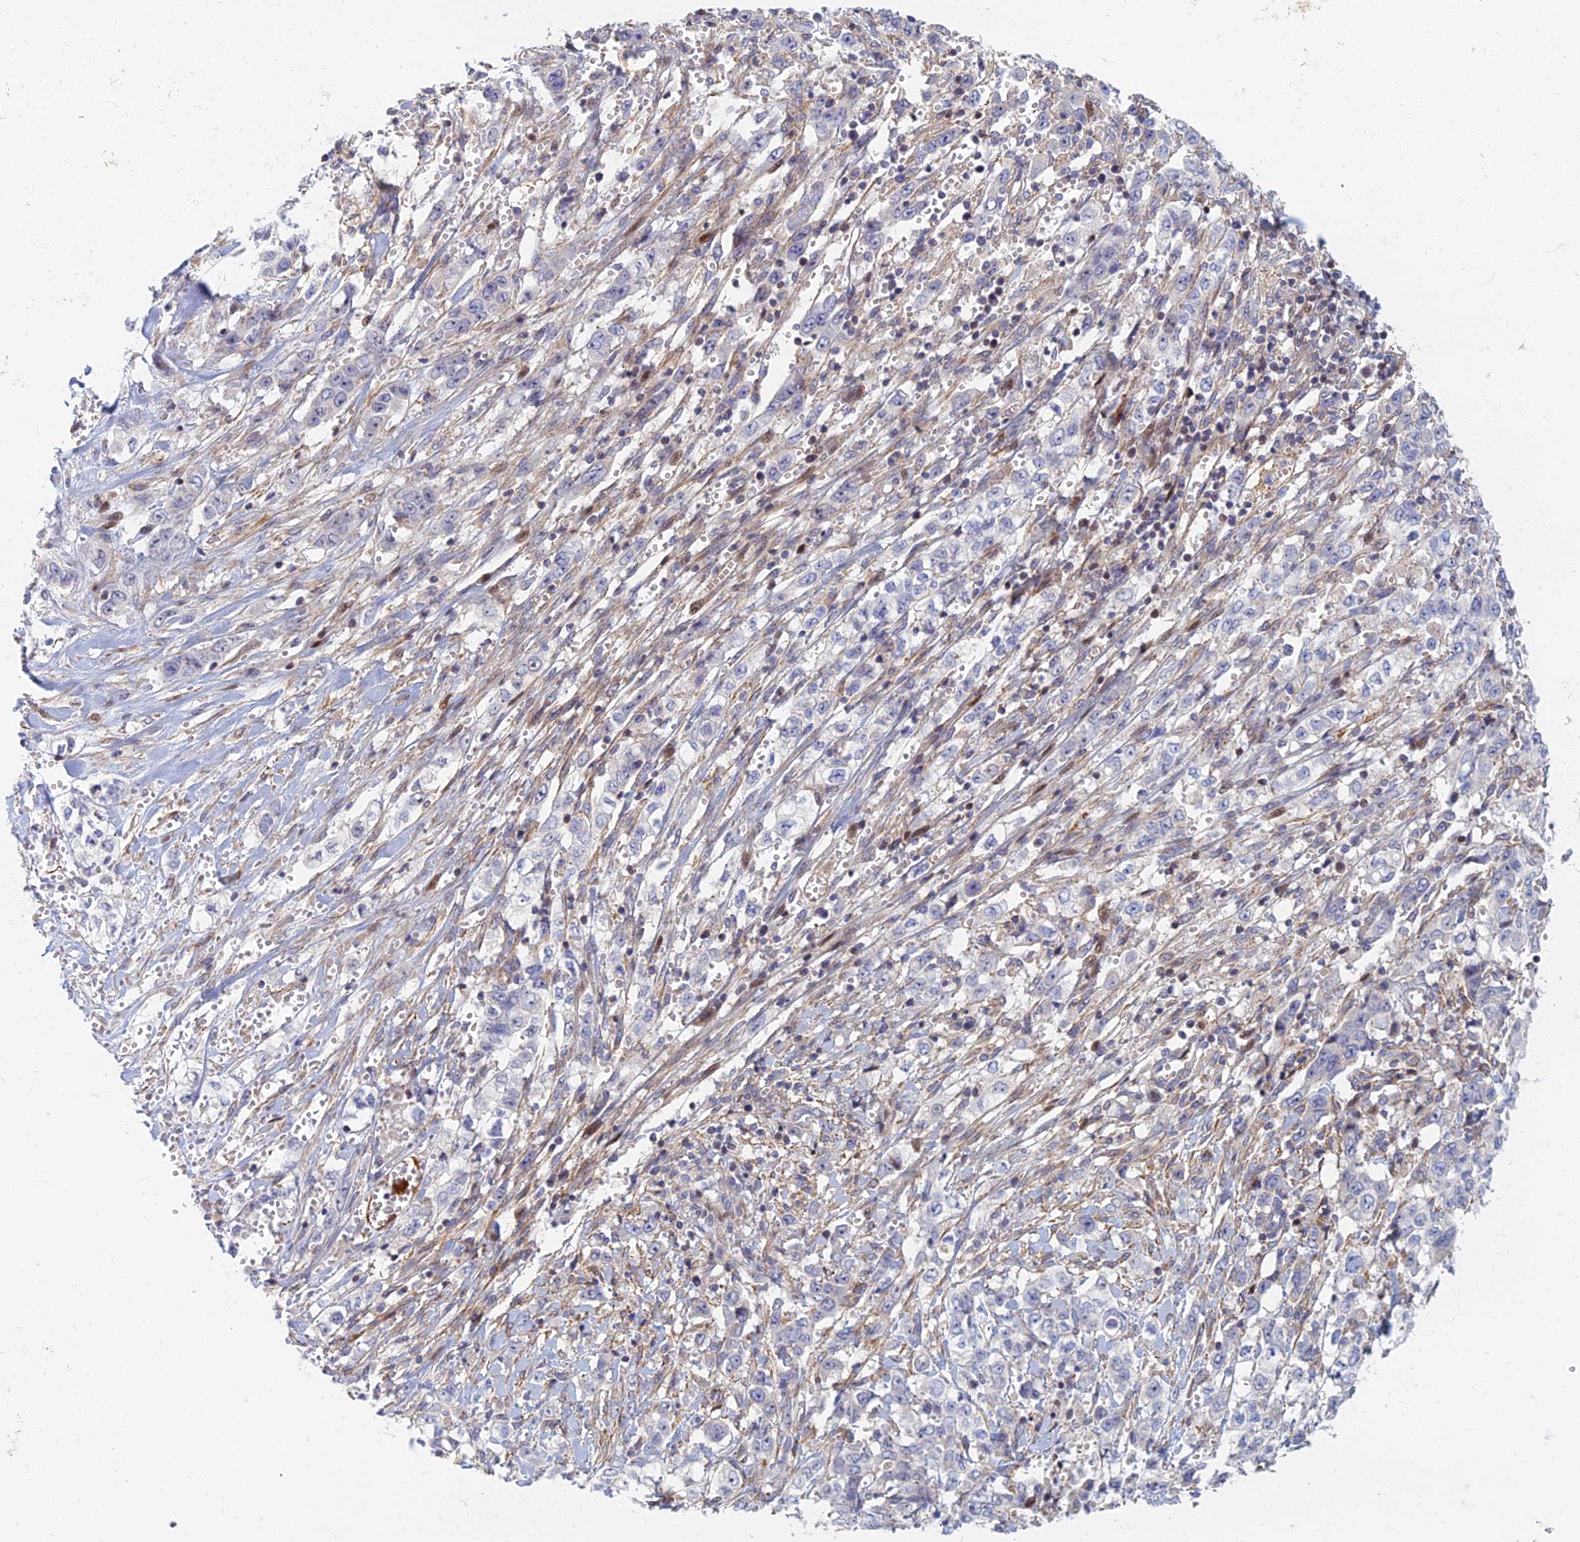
{"staining": {"intensity": "negative", "quantity": "none", "location": "none"}, "tissue": "stomach cancer", "cell_type": "Tumor cells", "image_type": "cancer", "snomed": [{"axis": "morphology", "description": "Adenocarcinoma, NOS"}, {"axis": "topography", "description": "Stomach, upper"}], "caption": "An immunohistochemistry photomicrograph of stomach cancer (adenocarcinoma) is shown. There is no staining in tumor cells of stomach cancer (adenocarcinoma).", "gene": "C15orf40", "patient": {"sex": "male", "age": 62}}